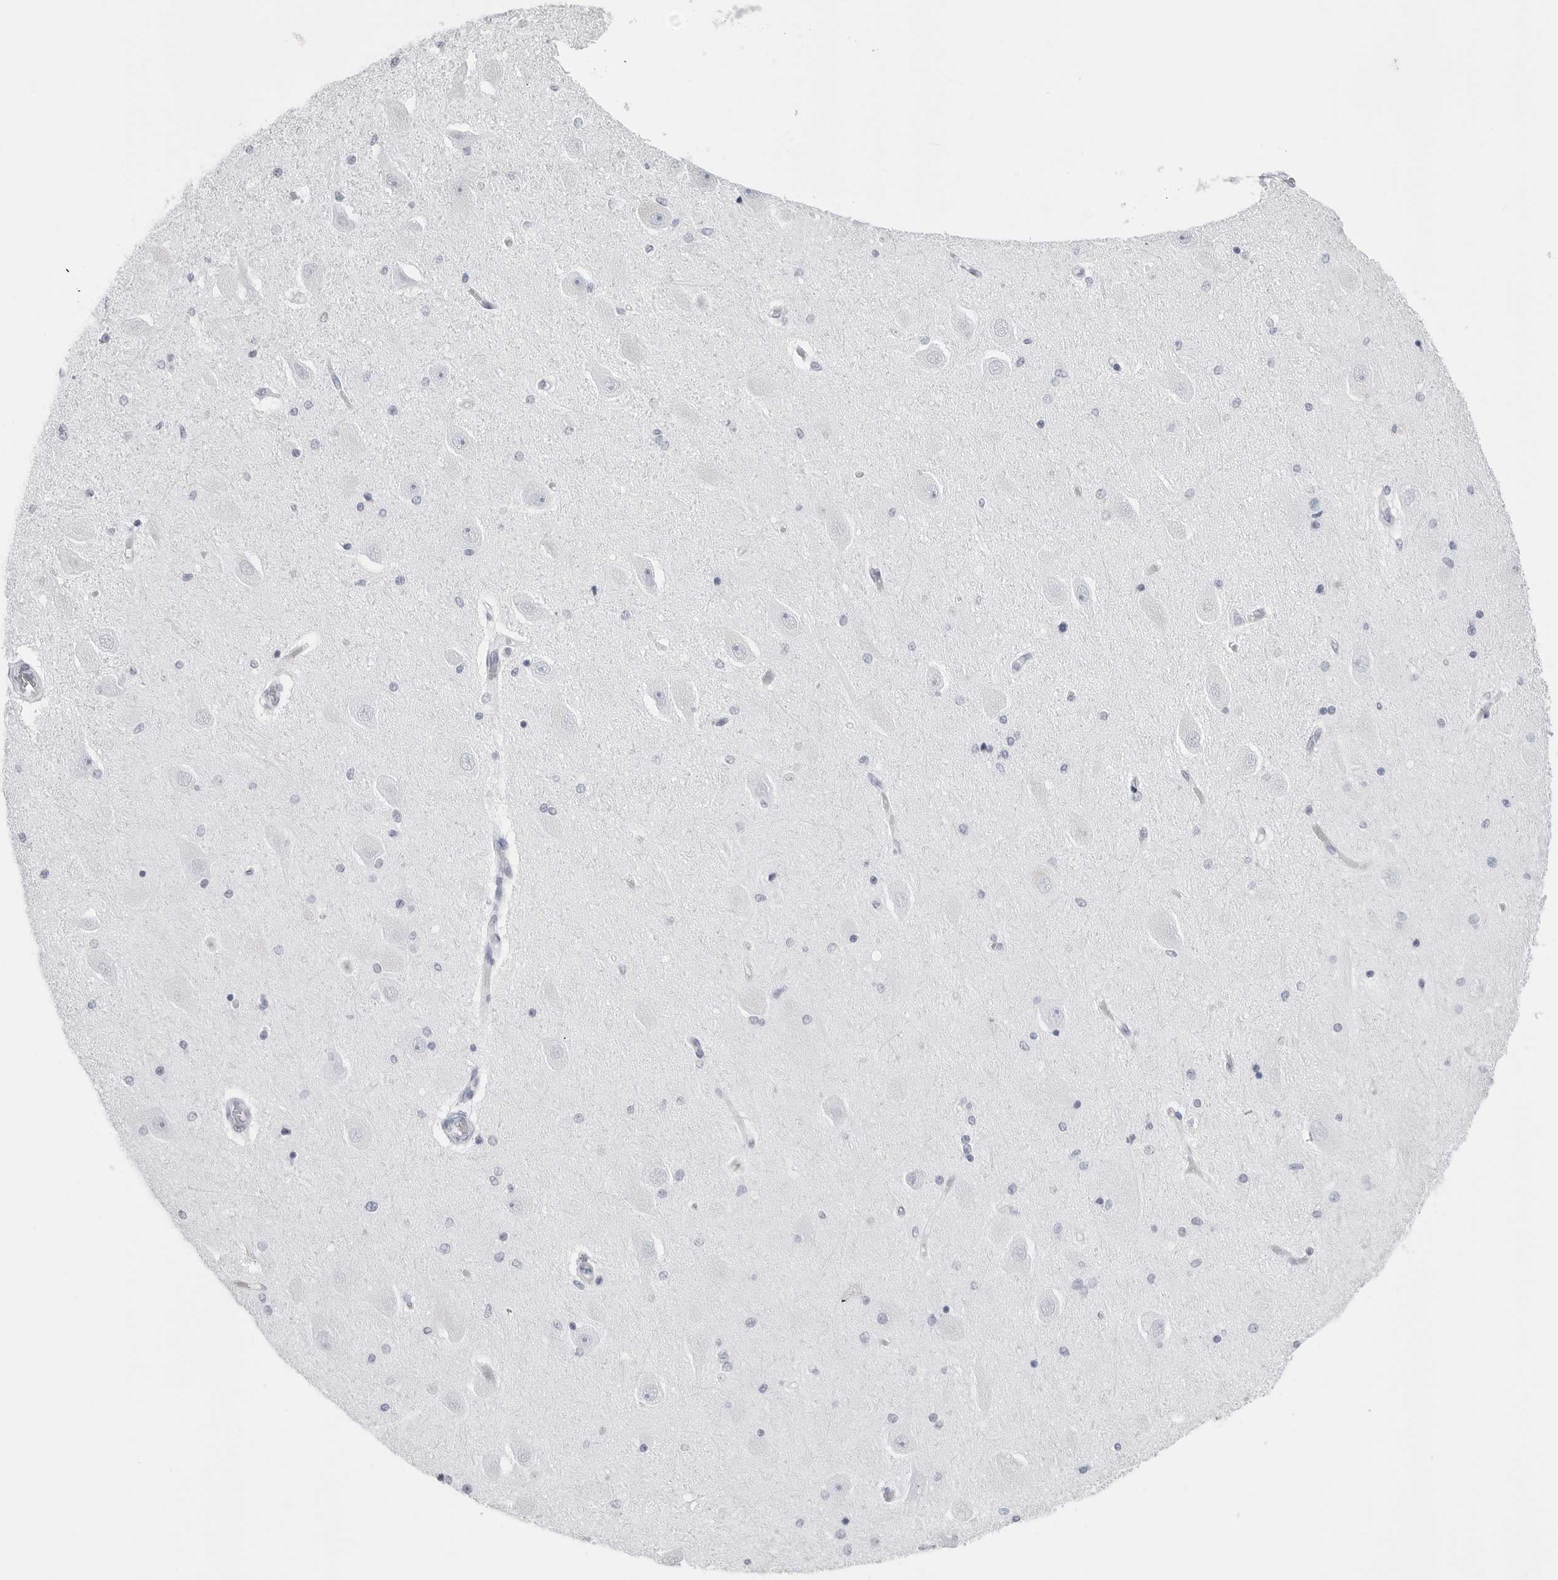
{"staining": {"intensity": "negative", "quantity": "none", "location": "none"}, "tissue": "hippocampus", "cell_type": "Glial cells", "image_type": "normal", "snomed": [{"axis": "morphology", "description": "Normal tissue, NOS"}, {"axis": "topography", "description": "Hippocampus"}], "caption": "Immunohistochemistry (IHC) micrograph of benign hippocampus stained for a protein (brown), which demonstrates no positivity in glial cells. (DAB (3,3'-diaminobenzidine) IHC with hematoxylin counter stain).", "gene": "CST2", "patient": {"sex": "female", "age": 54}}